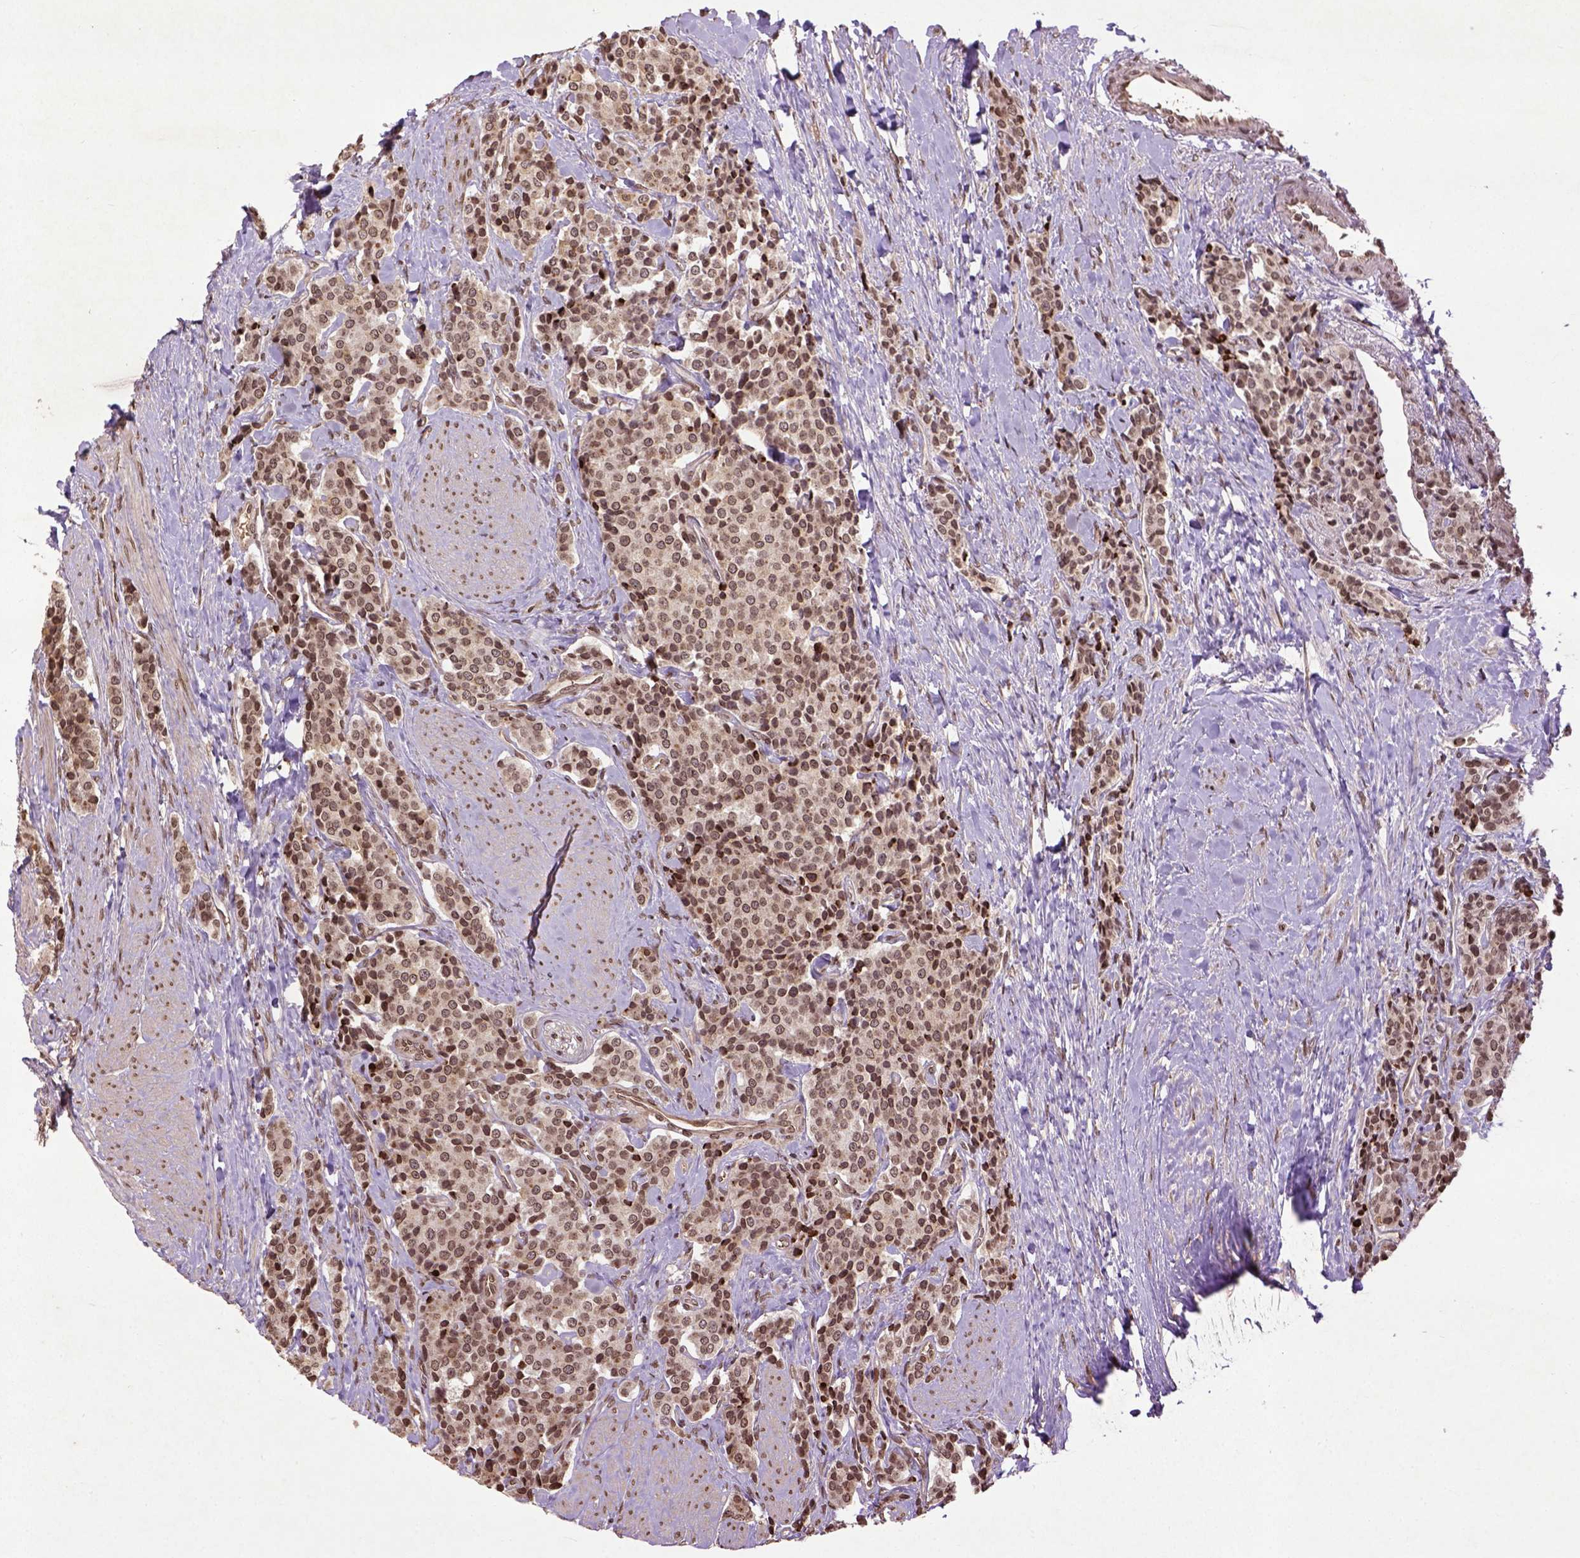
{"staining": {"intensity": "moderate", "quantity": ">75%", "location": "nuclear"}, "tissue": "carcinoid", "cell_type": "Tumor cells", "image_type": "cancer", "snomed": [{"axis": "morphology", "description": "Carcinoid, malignant, NOS"}, {"axis": "topography", "description": "Small intestine"}], "caption": "There is medium levels of moderate nuclear staining in tumor cells of carcinoid (malignant), as demonstrated by immunohistochemical staining (brown color).", "gene": "BANF1", "patient": {"sex": "female", "age": 58}}